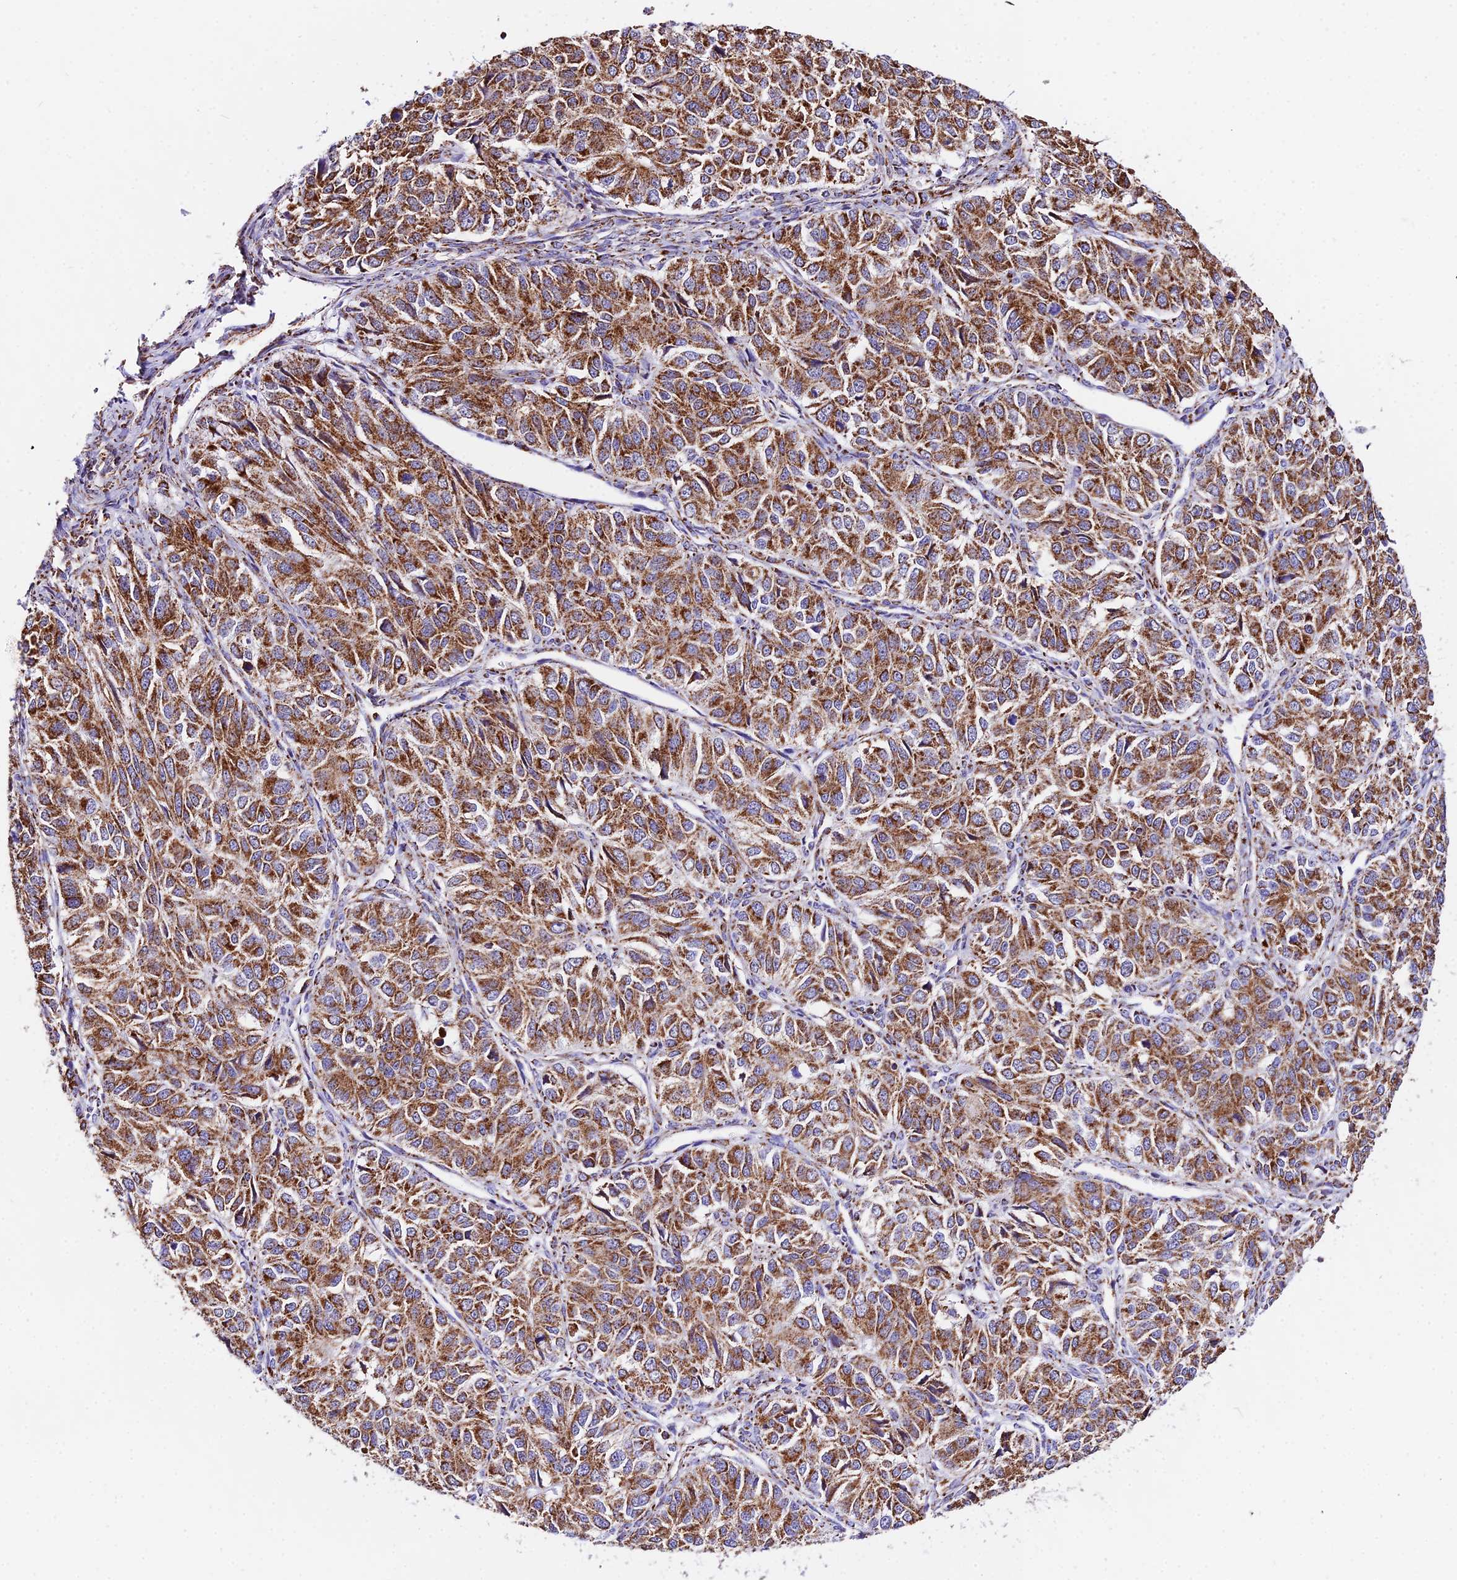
{"staining": {"intensity": "moderate", "quantity": ">75%", "location": "cytoplasmic/membranous"}, "tissue": "ovarian cancer", "cell_type": "Tumor cells", "image_type": "cancer", "snomed": [{"axis": "morphology", "description": "Carcinoma, endometroid"}, {"axis": "topography", "description": "Ovary"}], "caption": "Moderate cytoplasmic/membranous expression for a protein is identified in about >75% of tumor cells of endometroid carcinoma (ovarian) using IHC.", "gene": "ATP5PD", "patient": {"sex": "female", "age": 51}}